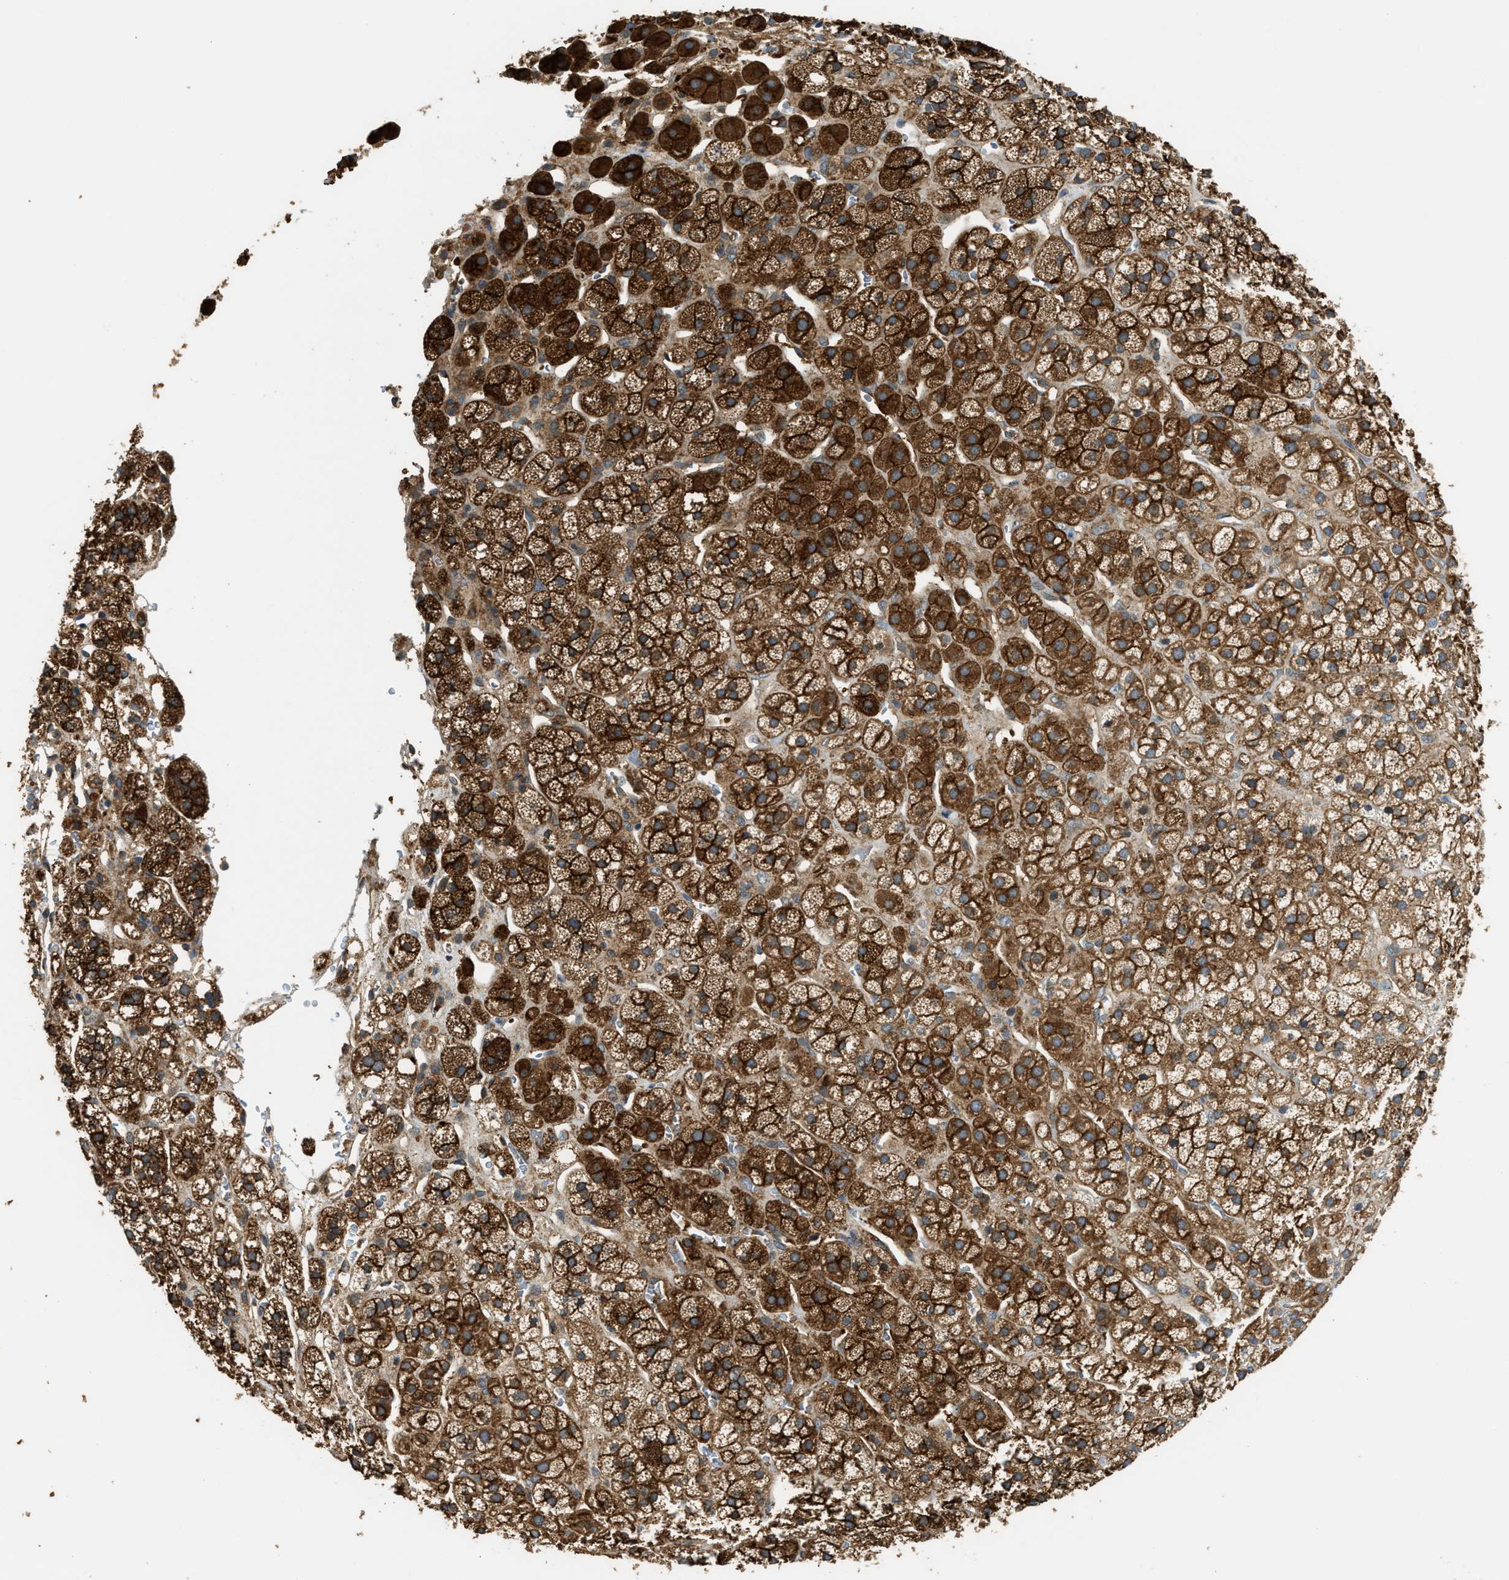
{"staining": {"intensity": "strong", "quantity": ">75%", "location": "cytoplasmic/membranous"}, "tissue": "adrenal gland", "cell_type": "Glandular cells", "image_type": "normal", "snomed": [{"axis": "morphology", "description": "Normal tissue, NOS"}, {"axis": "topography", "description": "Adrenal gland"}], "caption": "IHC of unremarkable human adrenal gland reveals high levels of strong cytoplasmic/membranous staining in approximately >75% of glandular cells.", "gene": "BAG4", "patient": {"sex": "male", "age": 56}}